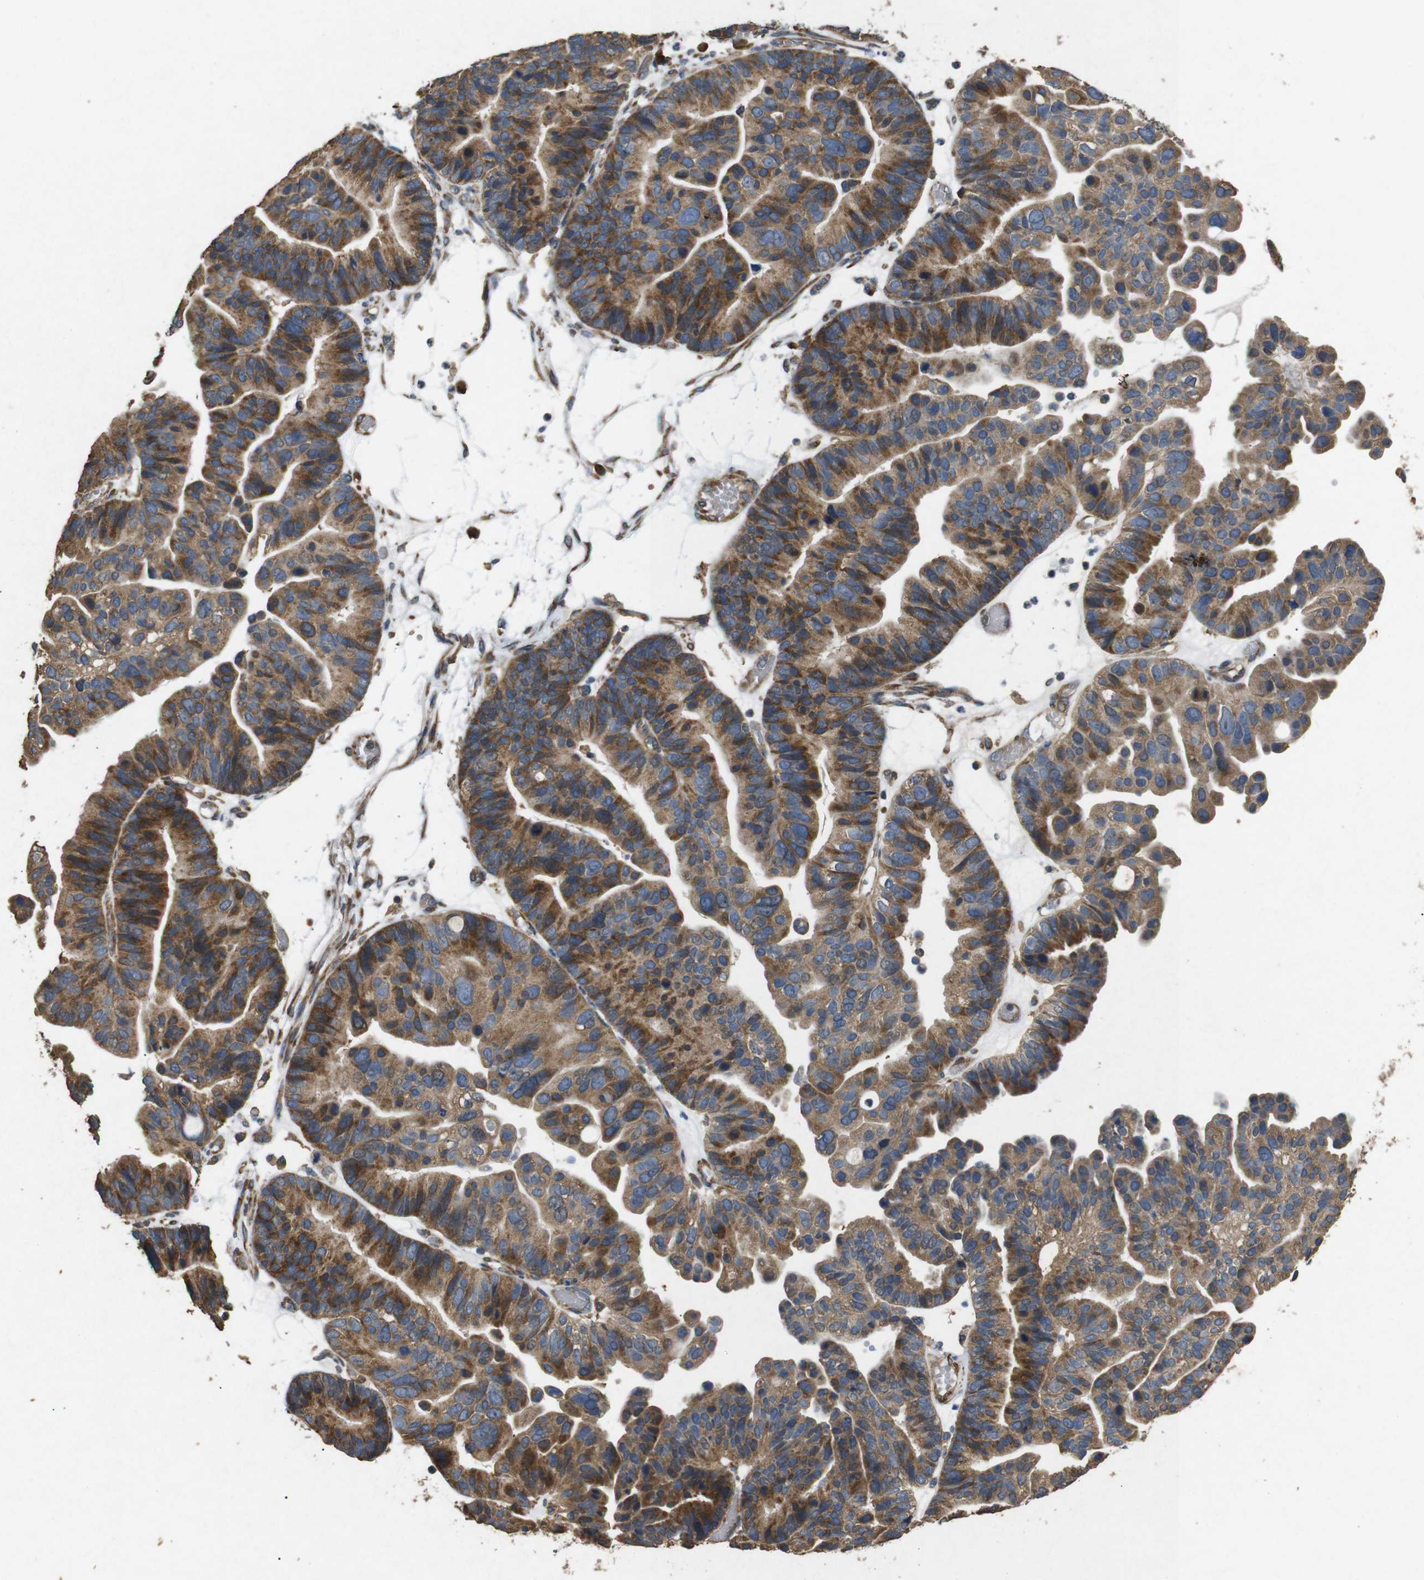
{"staining": {"intensity": "strong", "quantity": "25%-75%", "location": "cytoplasmic/membranous"}, "tissue": "ovarian cancer", "cell_type": "Tumor cells", "image_type": "cancer", "snomed": [{"axis": "morphology", "description": "Cystadenocarcinoma, serous, NOS"}, {"axis": "topography", "description": "Ovary"}], "caption": "Immunohistochemical staining of human ovarian cancer (serous cystadenocarcinoma) displays high levels of strong cytoplasmic/membranous expression in approximately 25%-75% of tumor cells. Using DAB (brown) and hematoxylin (blue) stains, captured at high magnification using brightfield microscopy.", "gene": "BNIP3", "patient": {"sex": "female", "age": 56}}